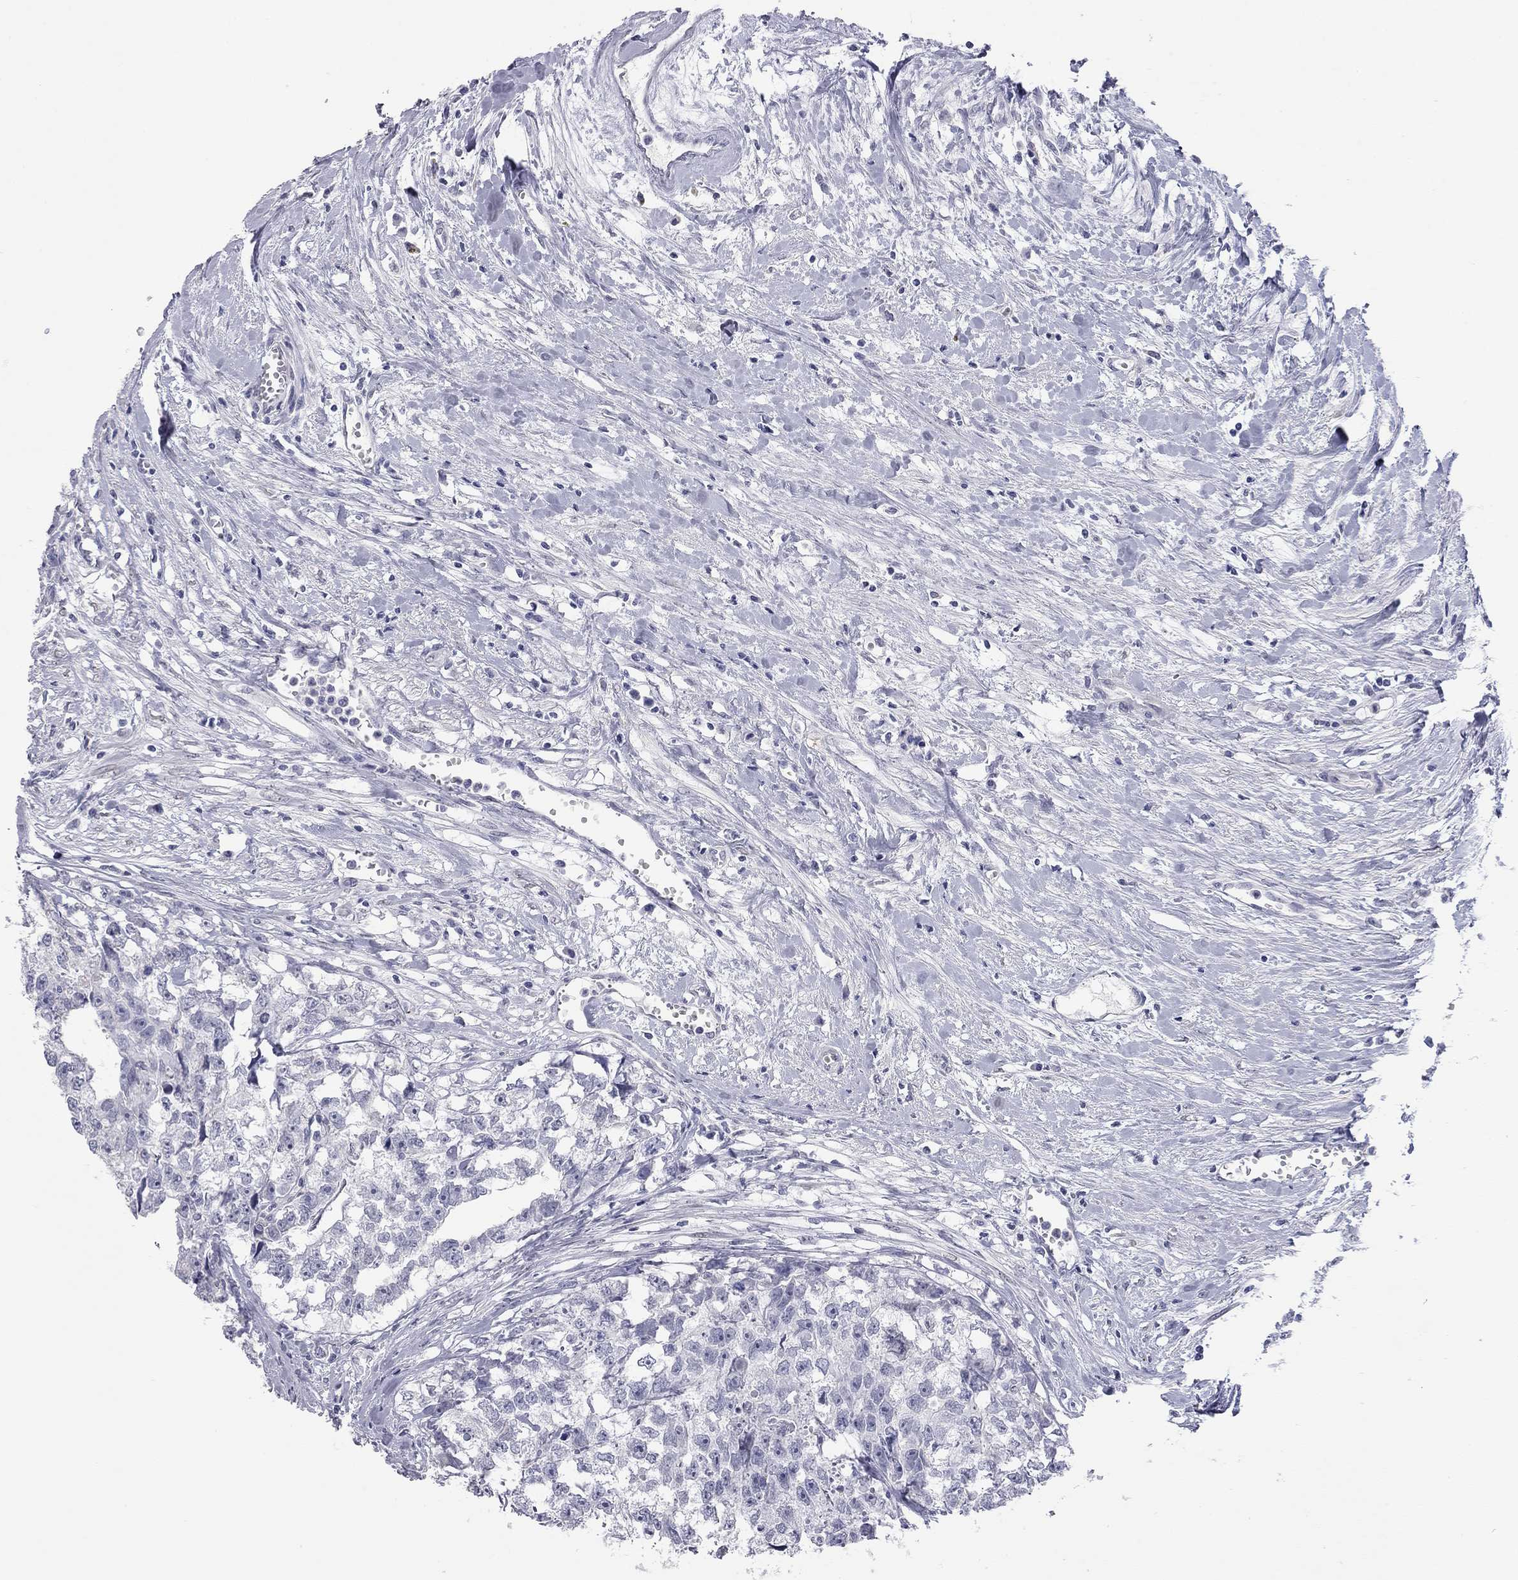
{"staining": {"intensity": "negative", "quantity": "none", "location": "none"}, "tissue": "testis cancer", "cell_type": "Tumor cells", "image_type": "cancer", "snomed": [{"axis": "morphology", "description": "Carcinoma, Embryonal, NOS"}, {"axis": "morphology", "description": "Teratoma, malignant, NOS"}, {"axis": "topography", "description": "Testis"}], "caption": "Immunohistochemical staining of testis cancer exhibits no significant staining in tumor cells.", "gene": "AK8", "patient": {"sex": "male", "age": 44}}